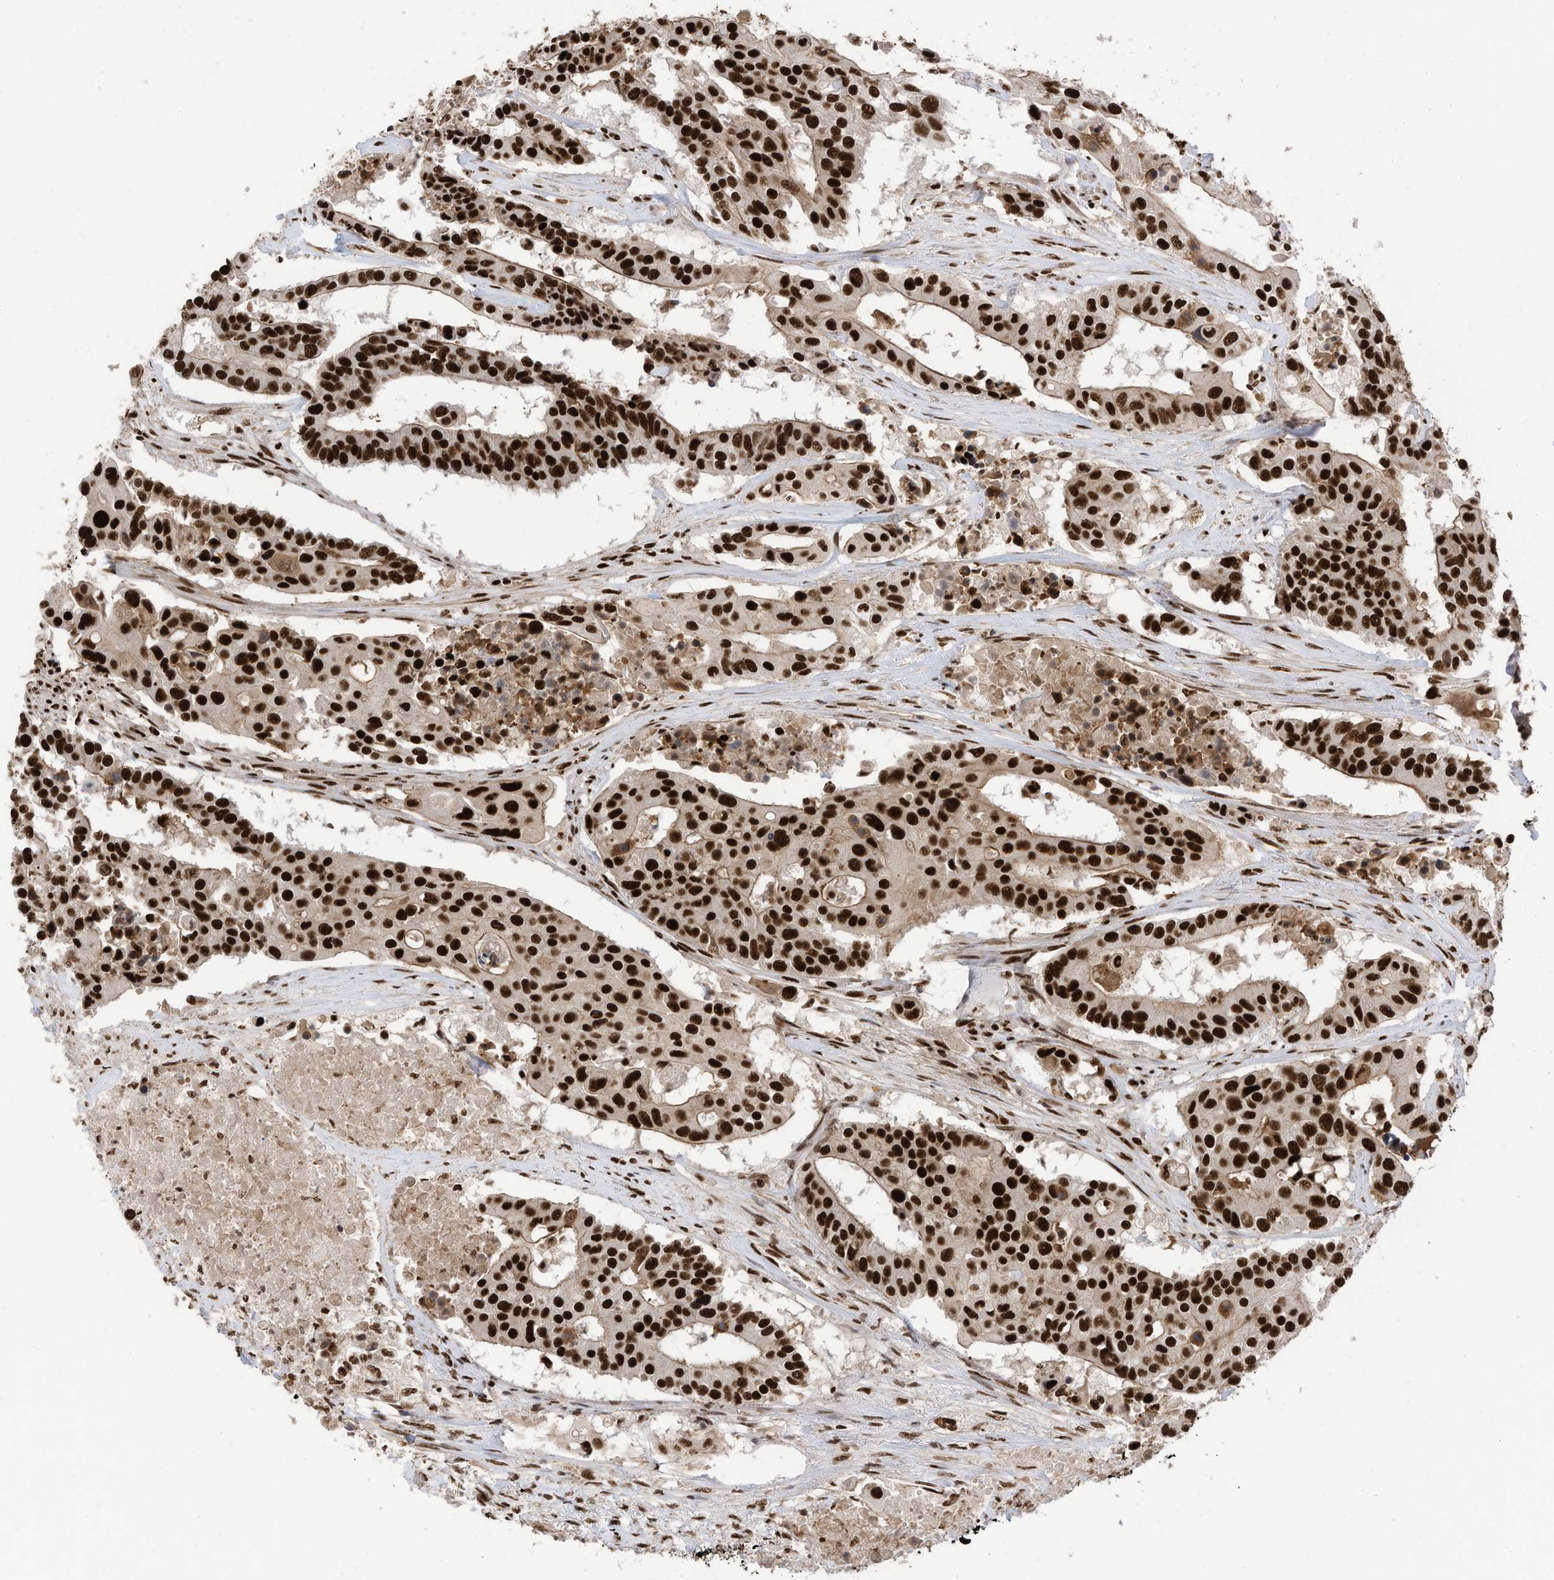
{"staining": {"intensity": "strong", "quantity": ">75%", "location": "nuclear"}, "tissue": "colorectal cancer", "cell_type": "Tumor cells", "image_type": "cancer", "snomed": [{"axis": "morphology", "description": "Adenocarcinoma, NOS"}, {"axis": "topography", "description": "Colon"}], "caption": "High-power microscopy captured an immunohistochemistry (IHC) image of colorectal cancer (adenocarcinoma), revealing strong nuclear expression in about >75% of tumor cells.", "gene": "SF3A3", "patient": {"sex": "male", "age": 77}}